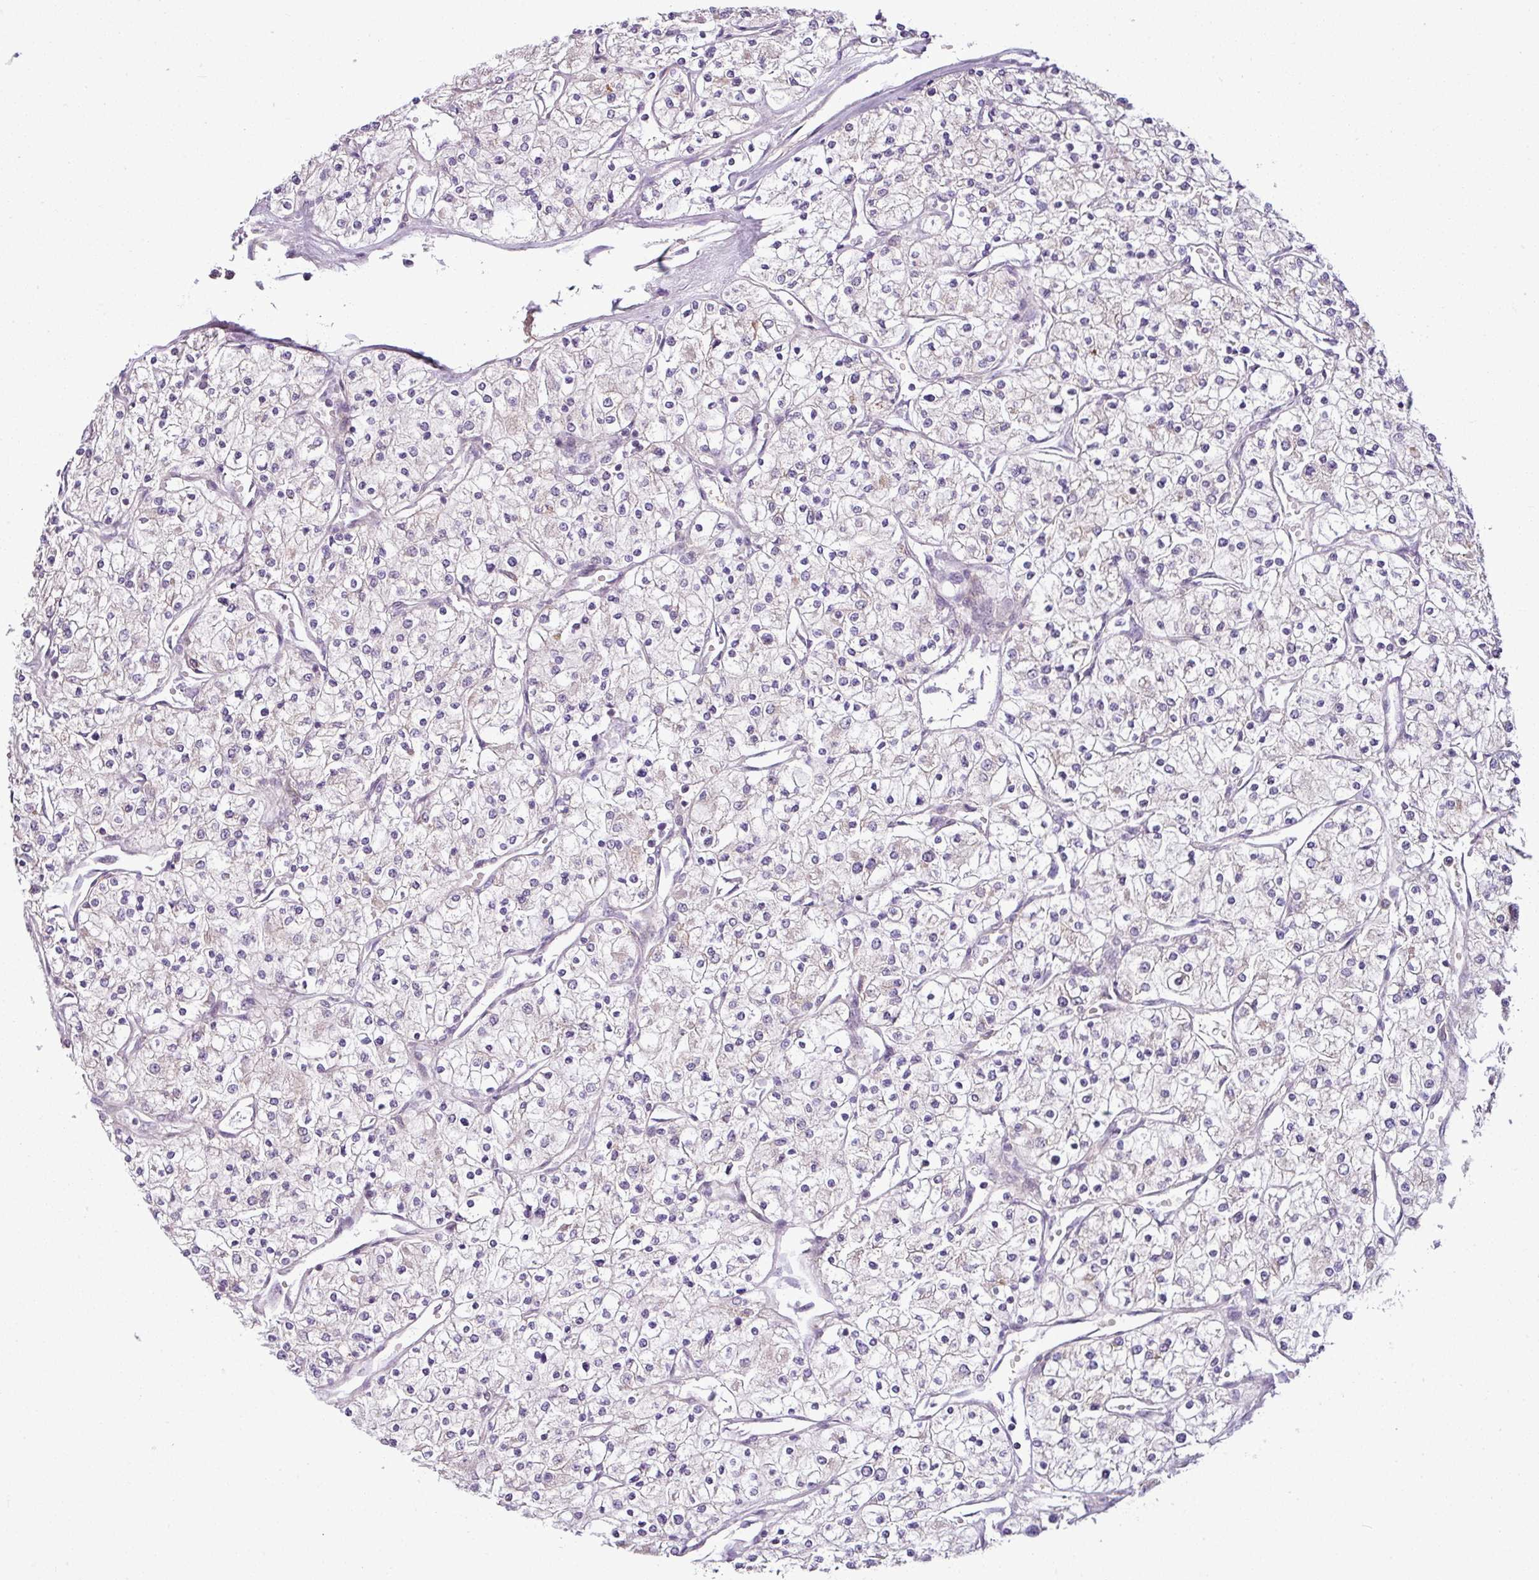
{"staining": {"intensity": "negative", "quantity": "none", "location": "none"}, "tissue": "renal cancer", "cell_type": "Tumor cells", "image_type": "cancer", "snomed": [{"axis": "morphology", "description": "Adenocarcinoma, NOS"}, {"axis": "topography", "description": "Kidney"}], "caption": "The micrograph reveals no significant staining in tumor cells of renal cancer.", "gene": "DERPC", "patient": {"sex": "male", "age": 80}}